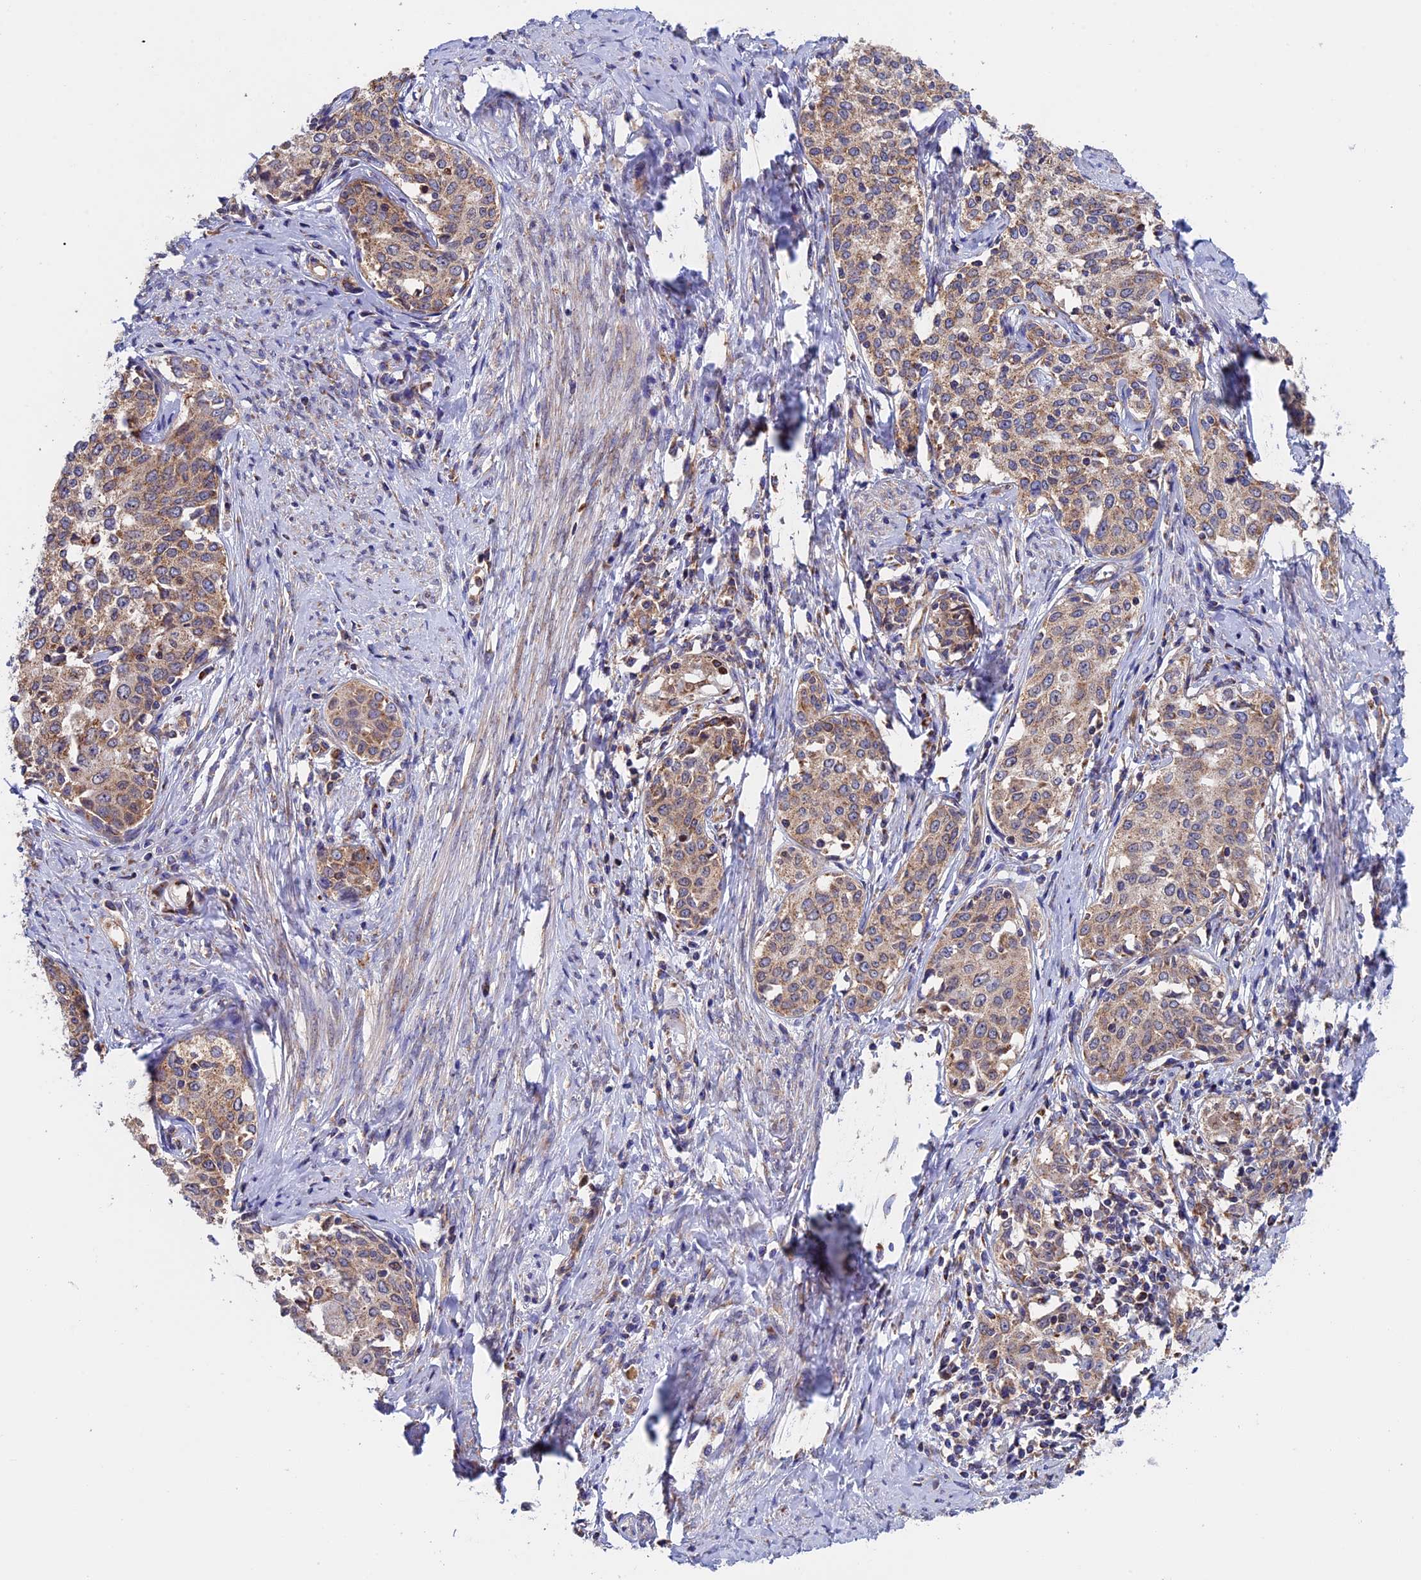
{"staining": {"intensity": "moderate", "quantity": ">75%", "location": "cytoplasmic/membranous"}, "tissue": "cervical cancer", "cell_type": "Tumor cells", "image_type": "cancer", "snomed": [{"axis": "morphology", "description": "Squamous cell carcinoma, NOS"}, {"axis": "morphology", "description": "Adenocarcinoma, NOS"}, {"axis": "topography", "description": "Cervix"}], "caption": "Tumor cells exhibit medium levels of moderate cytoplasmic/membranous positivity in approximately >75% of cells in human cervical cancer (squamous cell carcinoma).", "gene": "SLC9A5", "patient": {"sex": "female", "age": 52}}